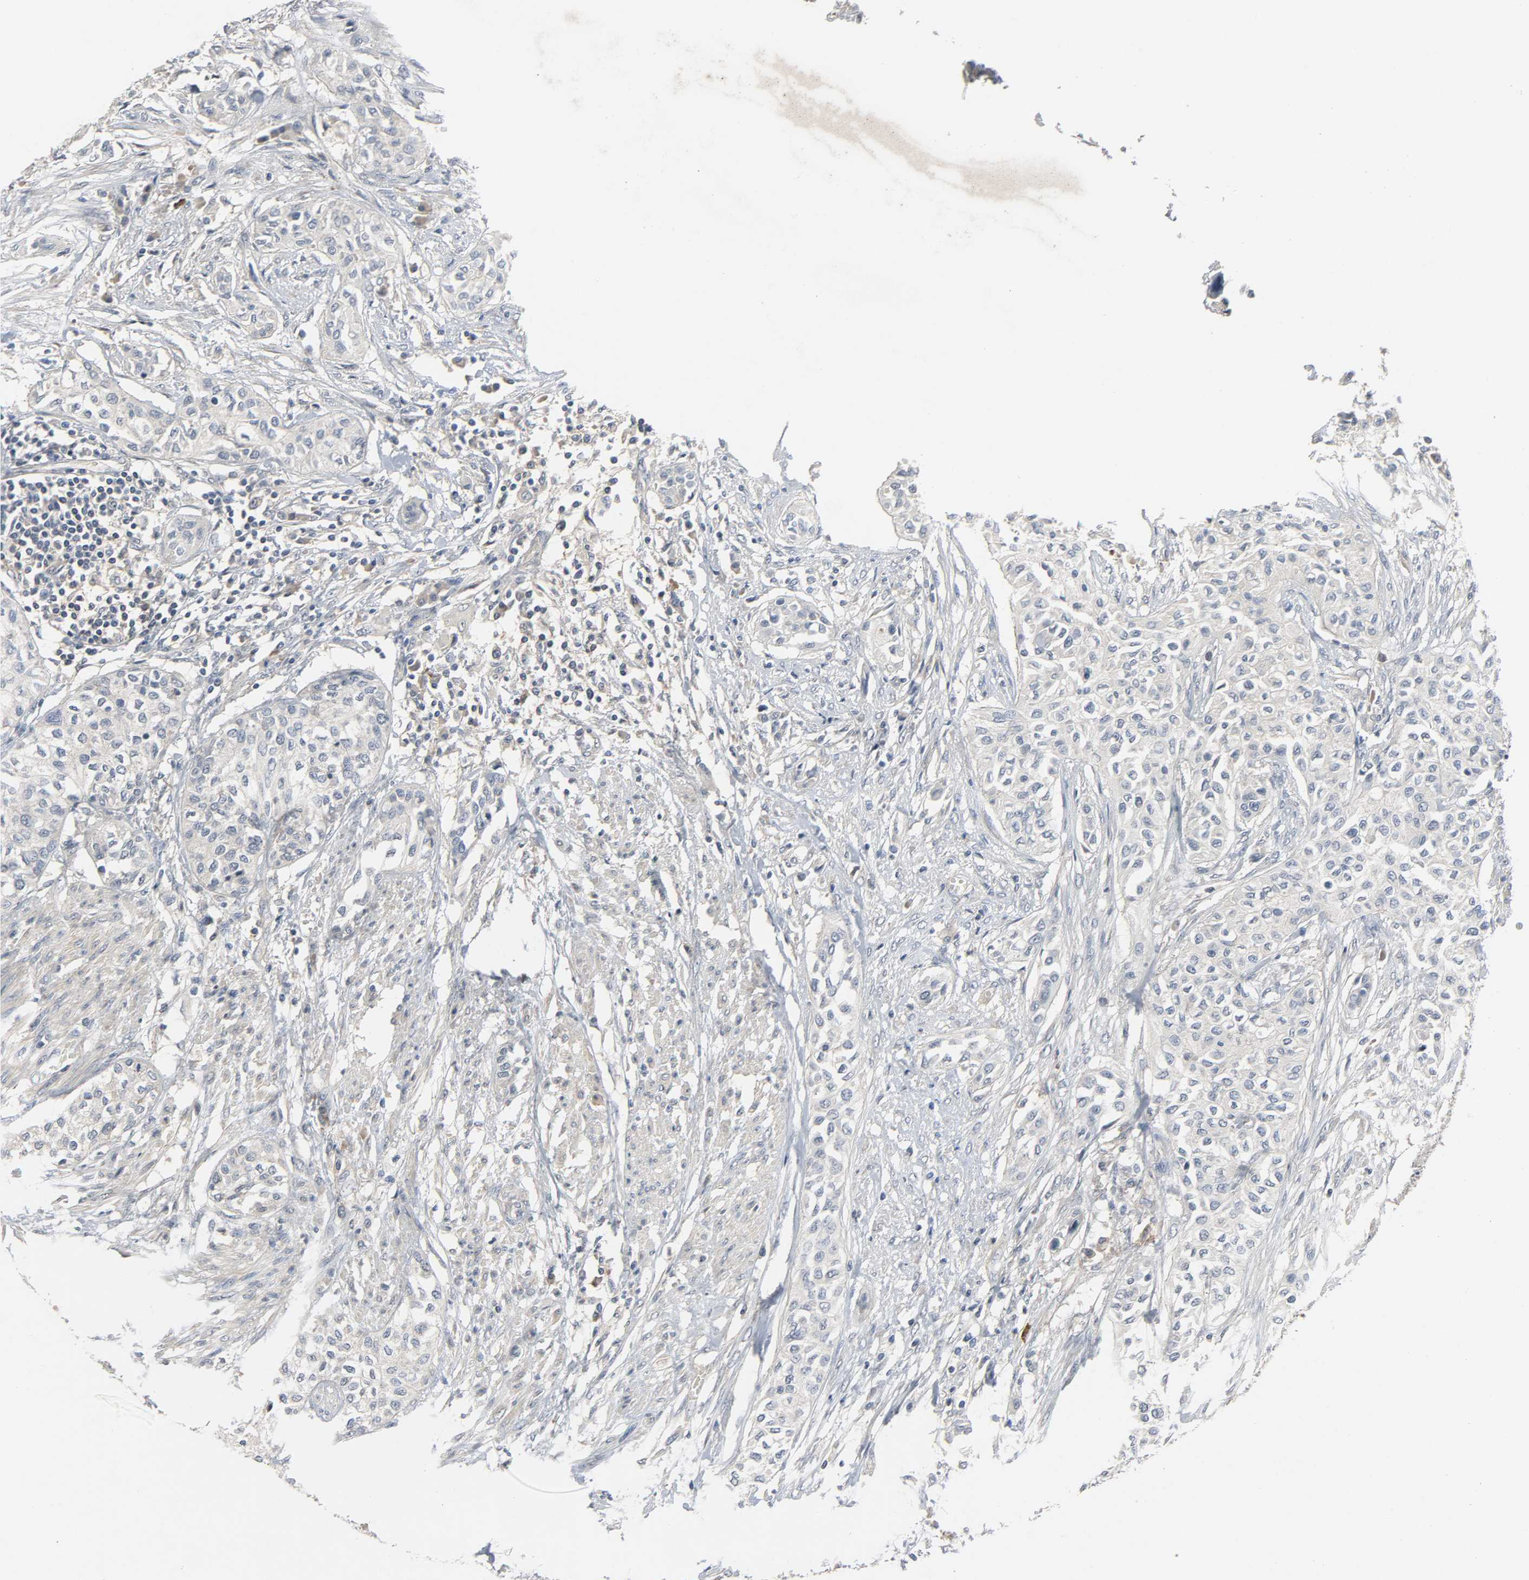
{"staining": {"intensity": "negative", "quantity": "none", "location": "none"}, "tissue": "urothelial cancer", "cell_type": "Tumor cells", "image_type": "cancer", "snomed": [{"axis": "morphology", "description": "Urothelial carcinoma, High grade"}, {"axis": "topography", "description": "Urinary bladder"}], "caption": "A high-resolution photomicrograph shows immunohistochemistry (IHC) staining of urothelial cancer, which shows no significant expression in tumor cells.", "gene": "CD4", "patient": {"sex": "male", "age": 74}}